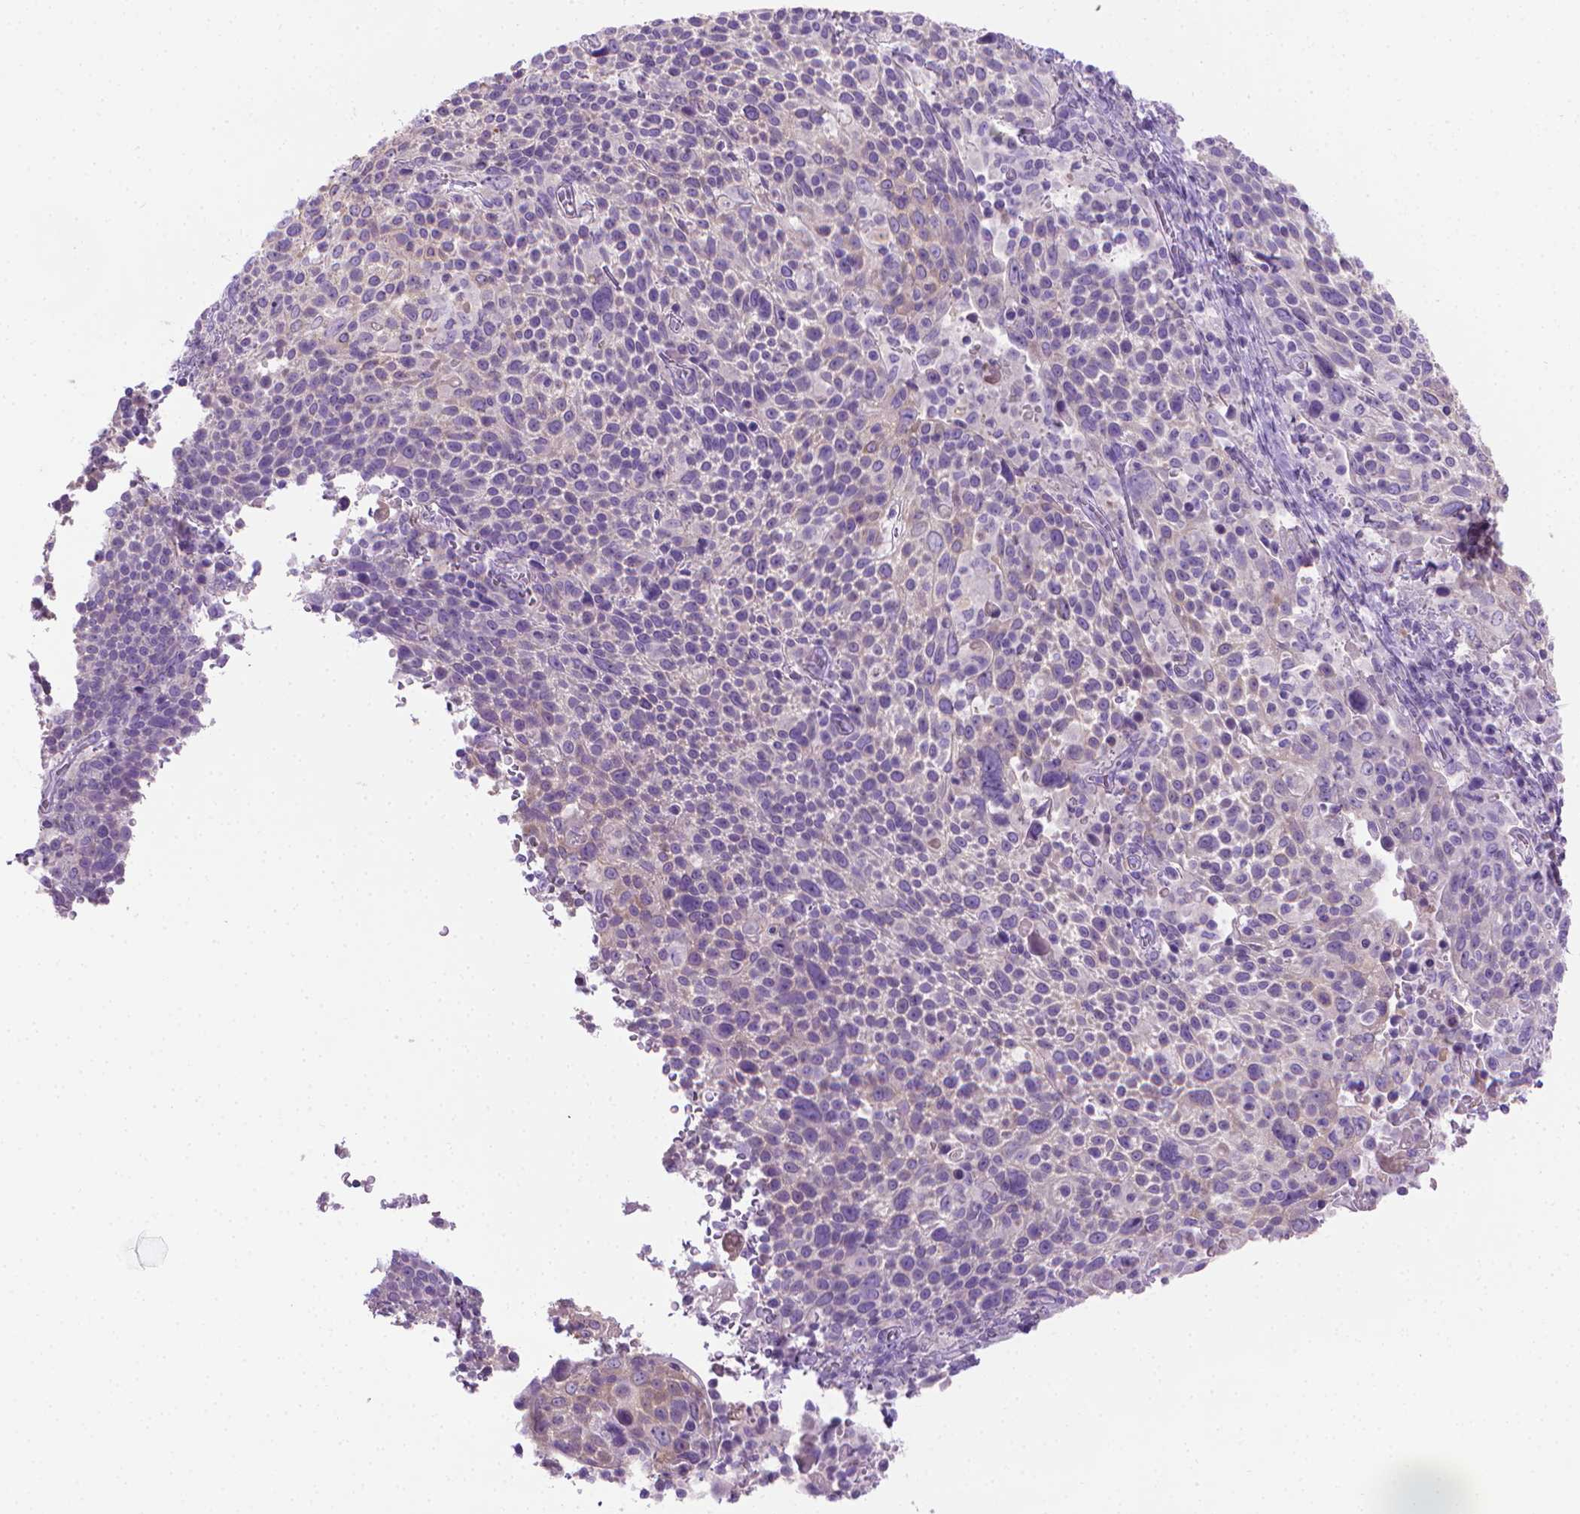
{"staining": {"intensity": "negative", "quantity": "none", "location": "none"}, "tissue": "cervical cancer", "cell_type": "Tumor cells", "image_type": "cancer", "snomed": [{"axis": "morphology", "description": "Squamous cell carcinoma, NOS"}, {"axis": "topography", "description": "Cervix"}], "caption": "This is an immunohistochemistry histopathology image of human cervical squamous cell carcinoma. There is no positivity in tumor cells.", "gene": "FASN", "patient": {"sex": "female", "age": 61}}